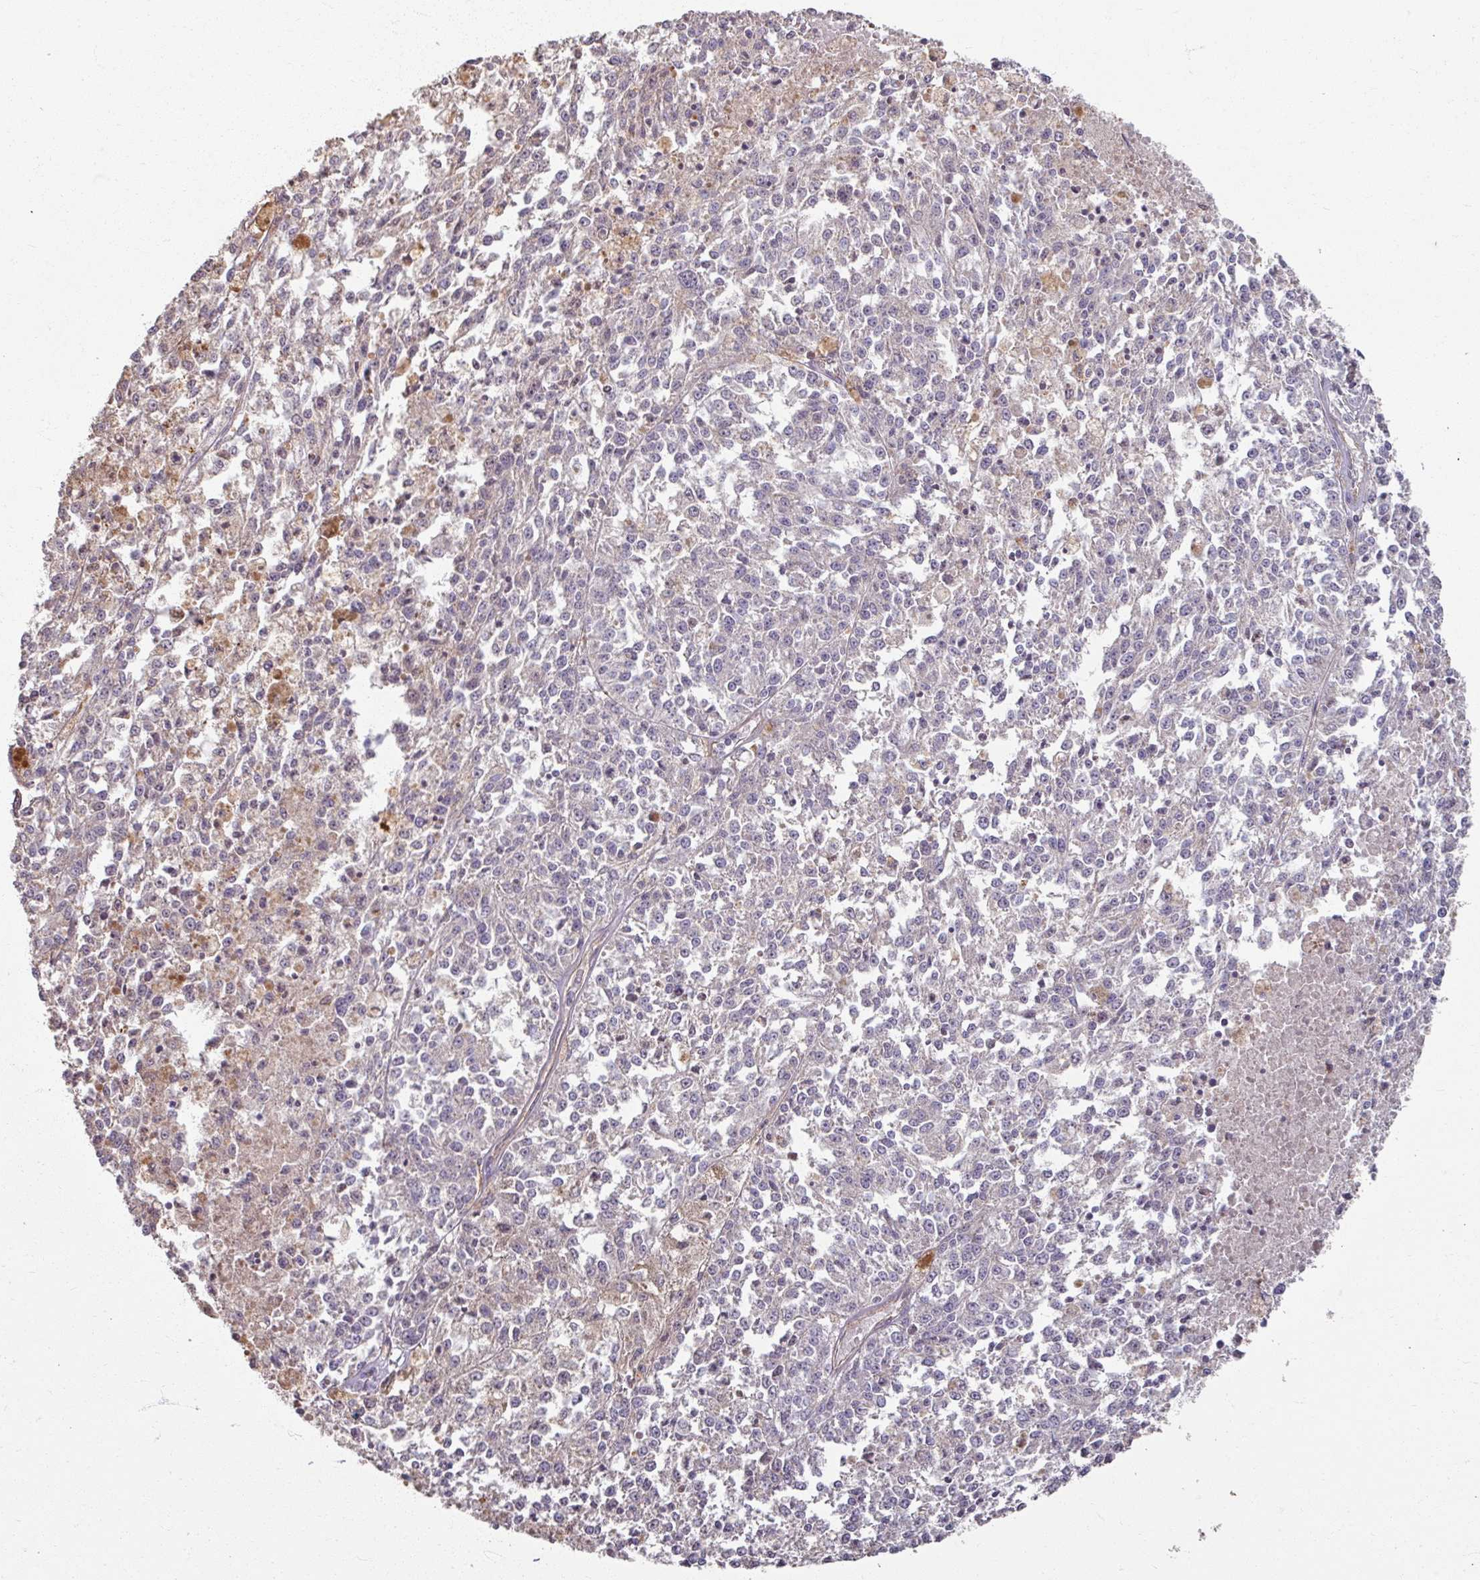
{"staining": {"intensity": "negative", "quantity": "none", "location": "none"}, "tissue": "melanoma", "cell_type": "Tumor cells", "image_type": "cancer", "snomed": [{"axis": "morphology", "description": "Malignant melanoma, NOS"}, {"axis": "topography", "description": "Skin"}], "caption": "There is no significant staining in tumor cells of malignant melanoma.", "gene": "CCDC68", "patient": {"sex": "female", "age": 64}}